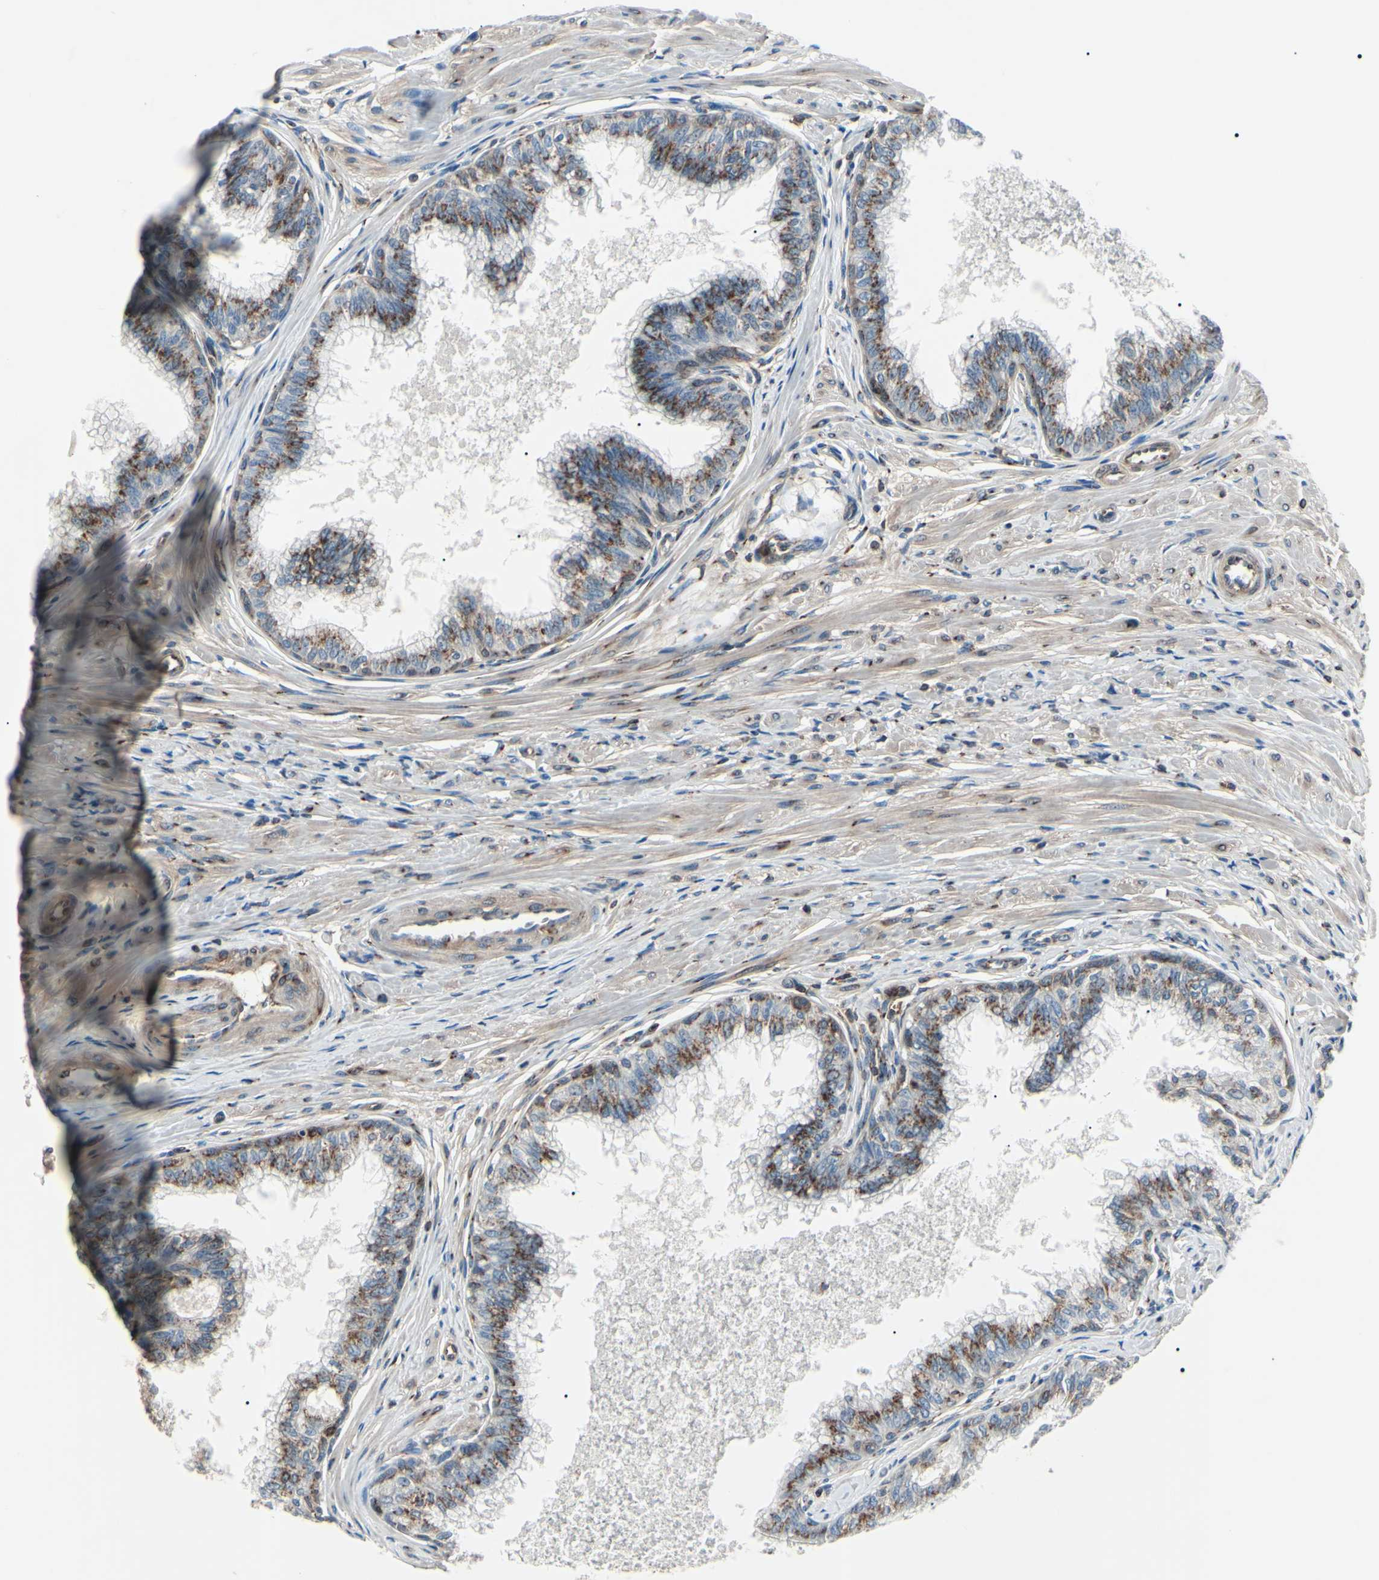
{"staining": {"intensity": "moderate", "quantity": ">75%", "location": "cytoplasmic/membranous"}, "tissue": "prostate", "cell_type": "Glandular cells", "image_type": "normal", "snomed": [{"axis": "morphology", "description": "Normal tissue, NOS"}, {"axis": "topography", "description": "Prostate"}, {"axis": "topography", "description": "Seminal veicle"}], "caption": "Immunohistochemical staining of normal prostate displays medium levels of moderate cytoplasmic/membranous expression in approximately >75% of glandular cells.", "gene": "MAPRE1", "patient": {"sex": "male", "age": 60}}